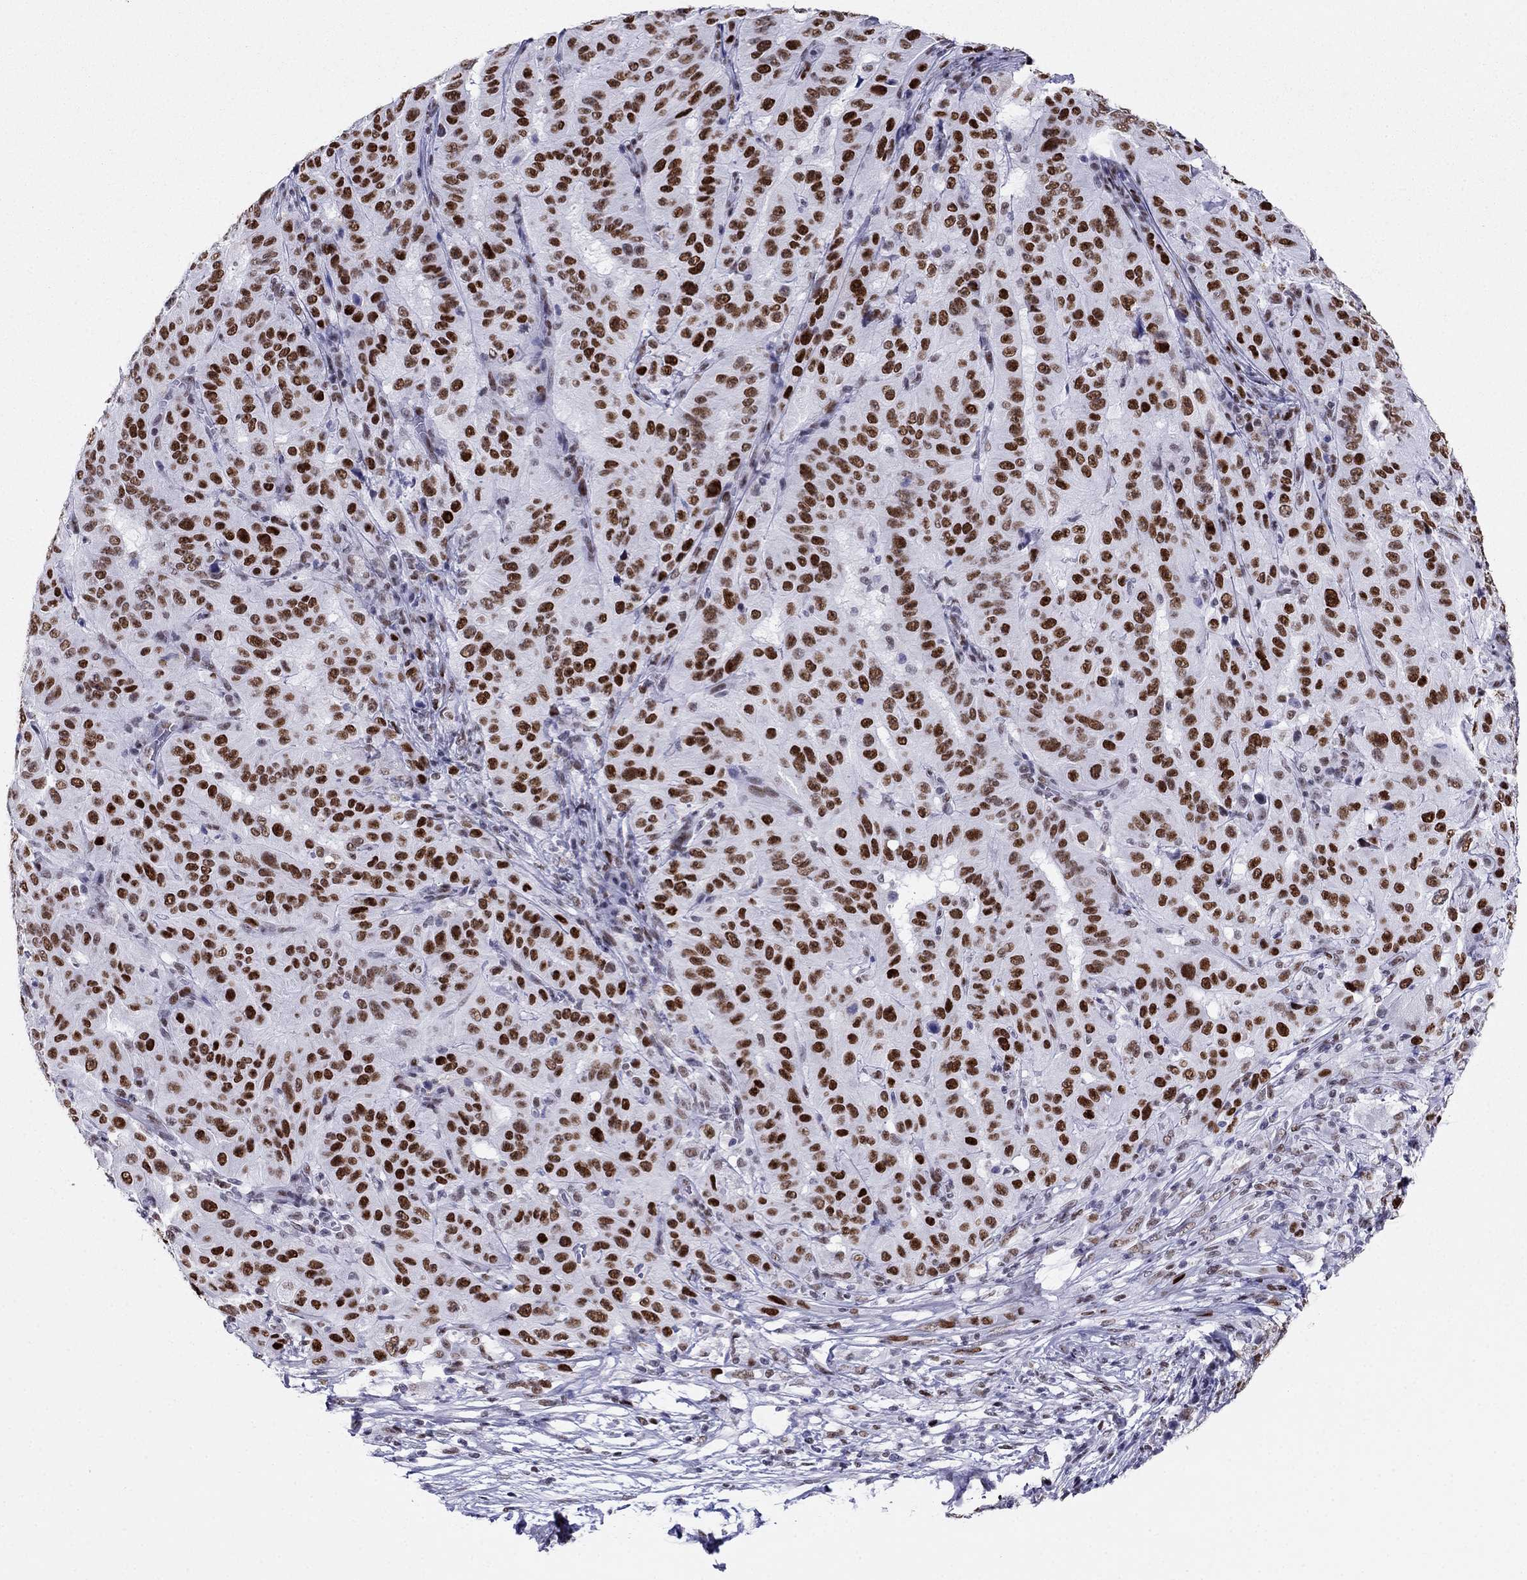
{"staining": {"intensity": "strong", "quantity": ">75%", "location": "nuclear"}, "tissue": "pancreatic cancer", "cell_type": "Tumor cells", "image_type": "cancer", "snomed": [{"axis": "morphology", "description": "Adenocarcinoma, NOS"}, {"axis": "topography", "description": "Pancreas"}], "caption": "The immunohistochemical stain shows strong nuclear expression in tumor cells of adenocarcinoma (pancreatic) tissue. (Stains: DAB (3,3'-diaminobenzidine) in brown, nuclei in blue, Microscopy: brightfield microscopy at high magnification).", "gene": "PPM1G", "patient": {"sex": "male", "age": 63}}